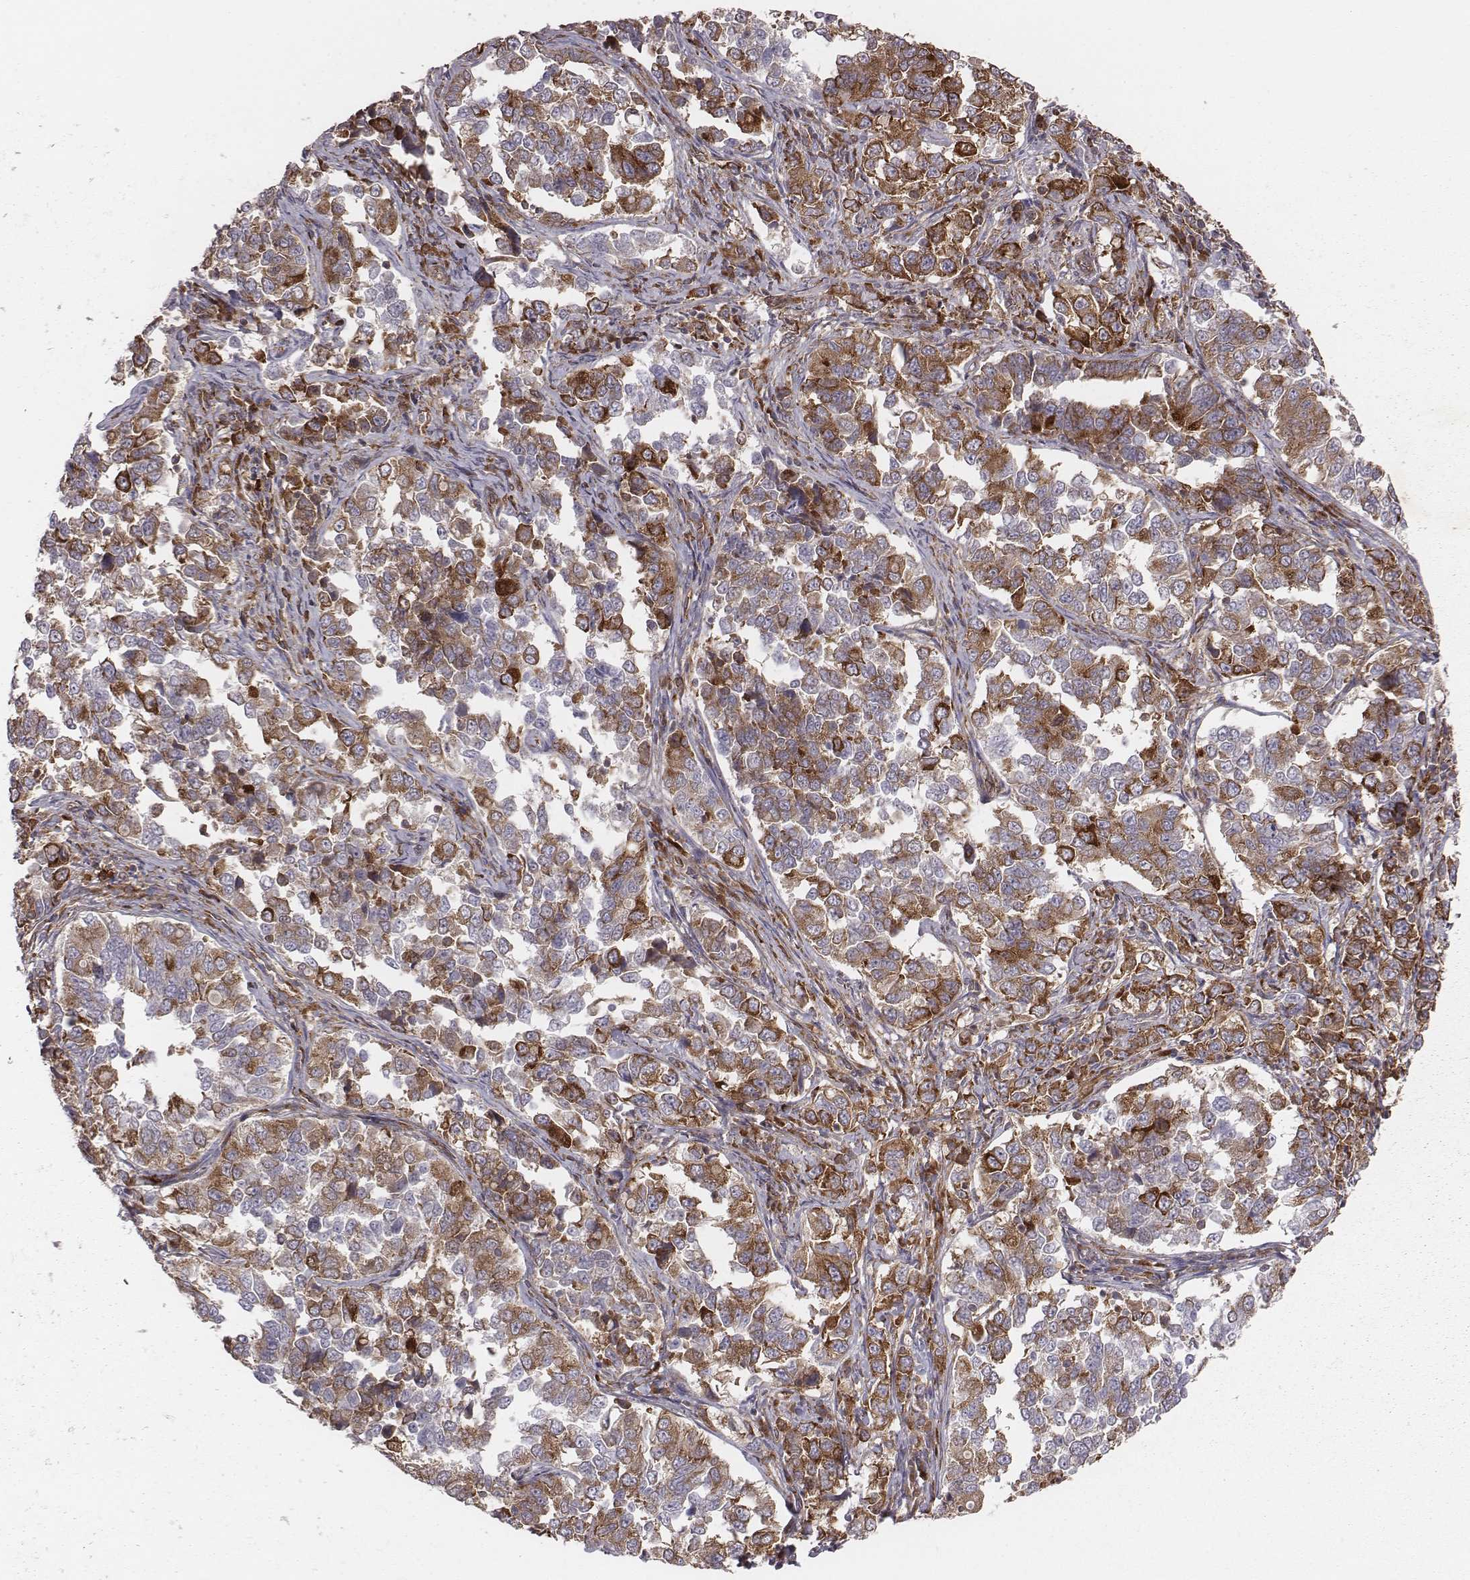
{"staining": {"intensity": "moderate", "quantity": "25%-75%", "location": "cytoplasmic/membranous"}, "tissue": "endometrial cancer", "cell_type": "Tumor cells", "image_type": "cancer", "snomed": [{"axis": "morphology", "description": "Adenocarcinoma, NOS"}, {"axis": "topography", "description": "Endometrium"}], "caption": "A histopathology image of human endometrial adenocarcinoma stained for a protein exhibits moderate cytoplasmic/membranous brown staining in tumor cells.", "gene": "TXLNA", "patient": {"sex": "female", "age": 43}}